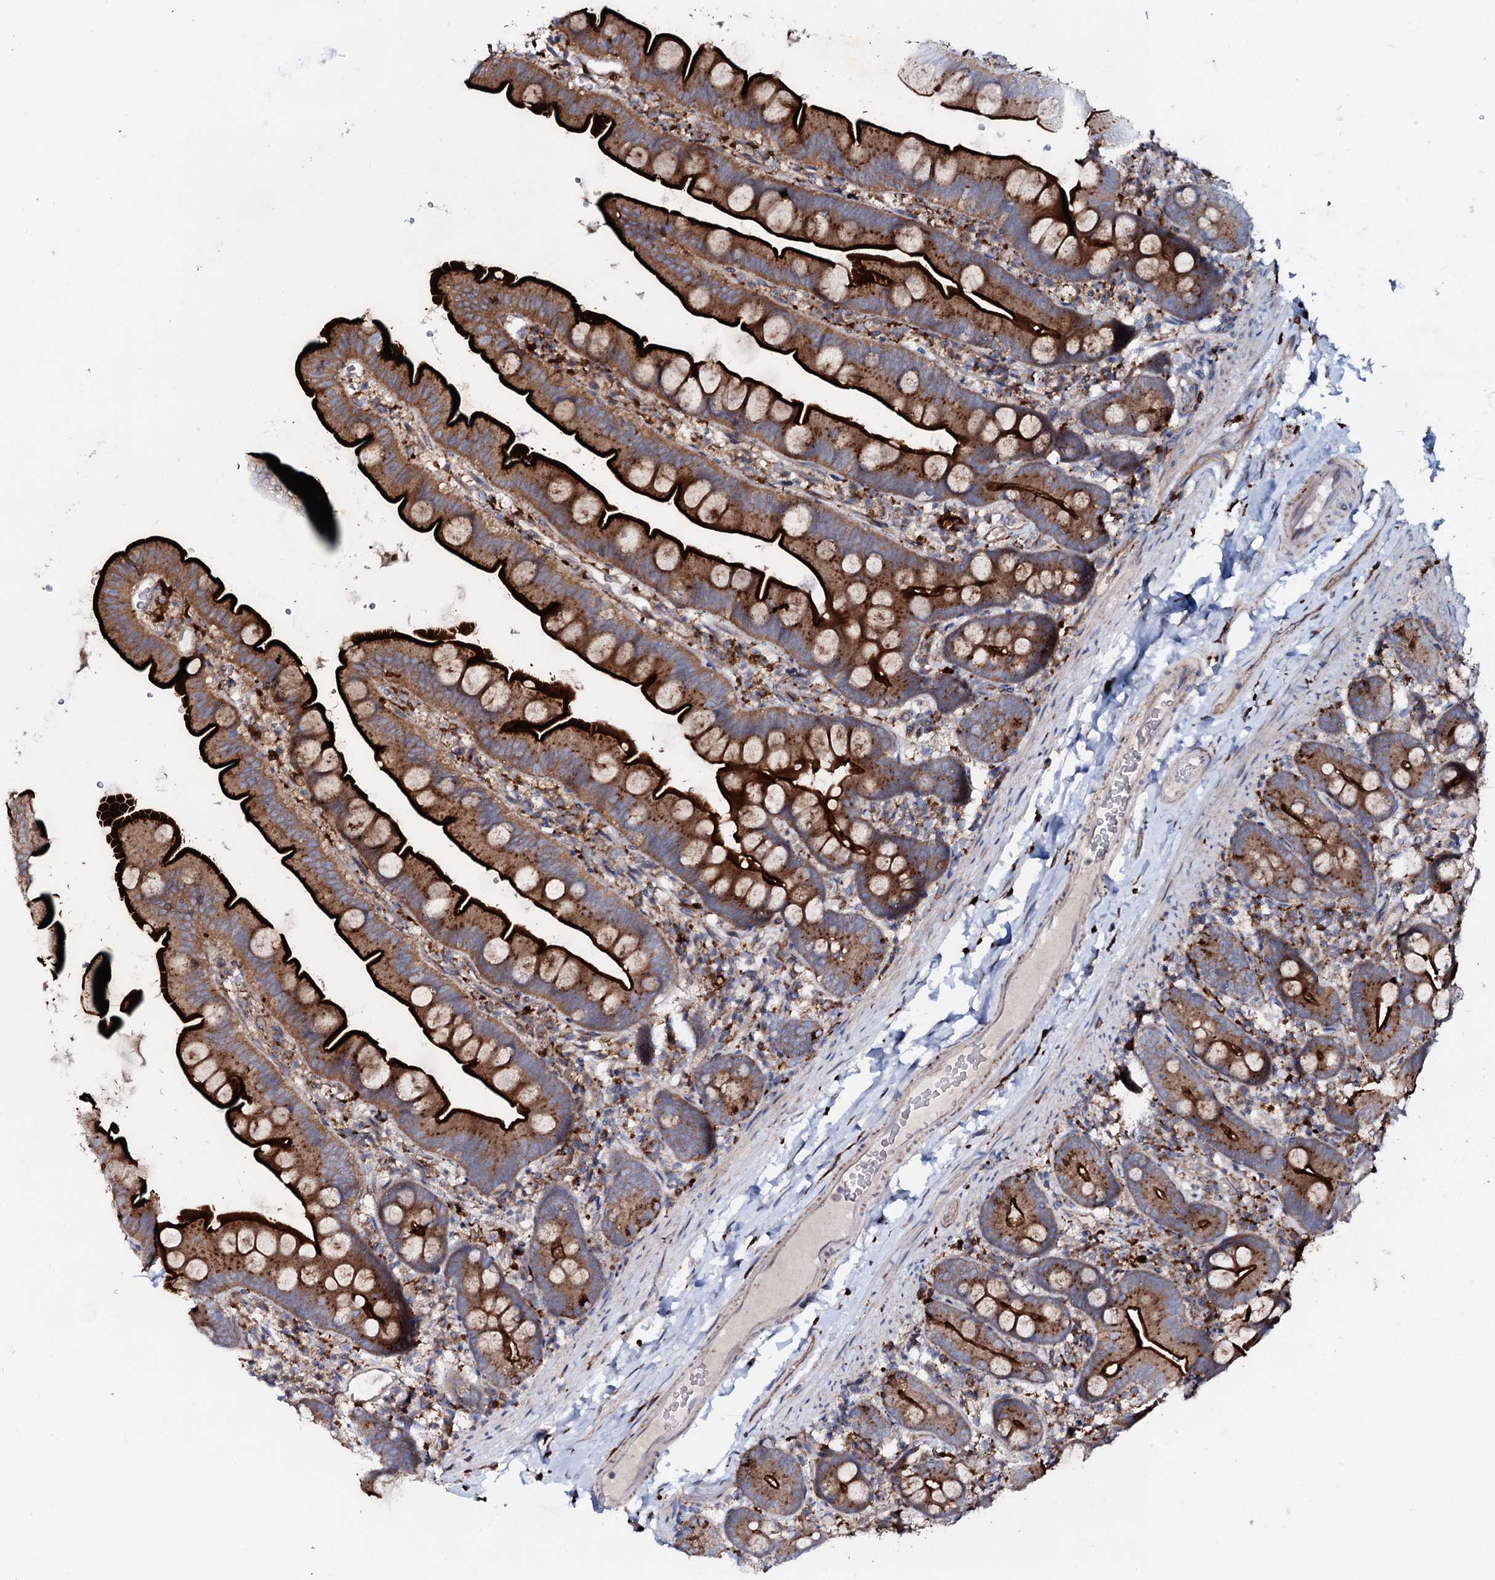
{"staining": {"intensity": "strong", "quantity": ">75%", "location": "cytoplasmic/membranous"}, "tissue": "small intestine", "cell_type": "Glandular cells", "image_type": "normal", "snomed": [{"axis": "morphology", "description": "Normal tissue, NOS"}, {"axis": "topography", "description": "Small intestine"}], "caption": "IHC staining of unremarkable small intestine, which exhibits high levels of strong cytoplasmic/membranous staining in approximately >75% of glandular cells indicating strong cytoplasmic/membranous protein staining. The staining was performed using DAB (brown) for protein detection and nuclei were counterstained in hematoxylin (blue).", "gene": "P2RX4", "patient": {"sex": "female", "age": 68}}